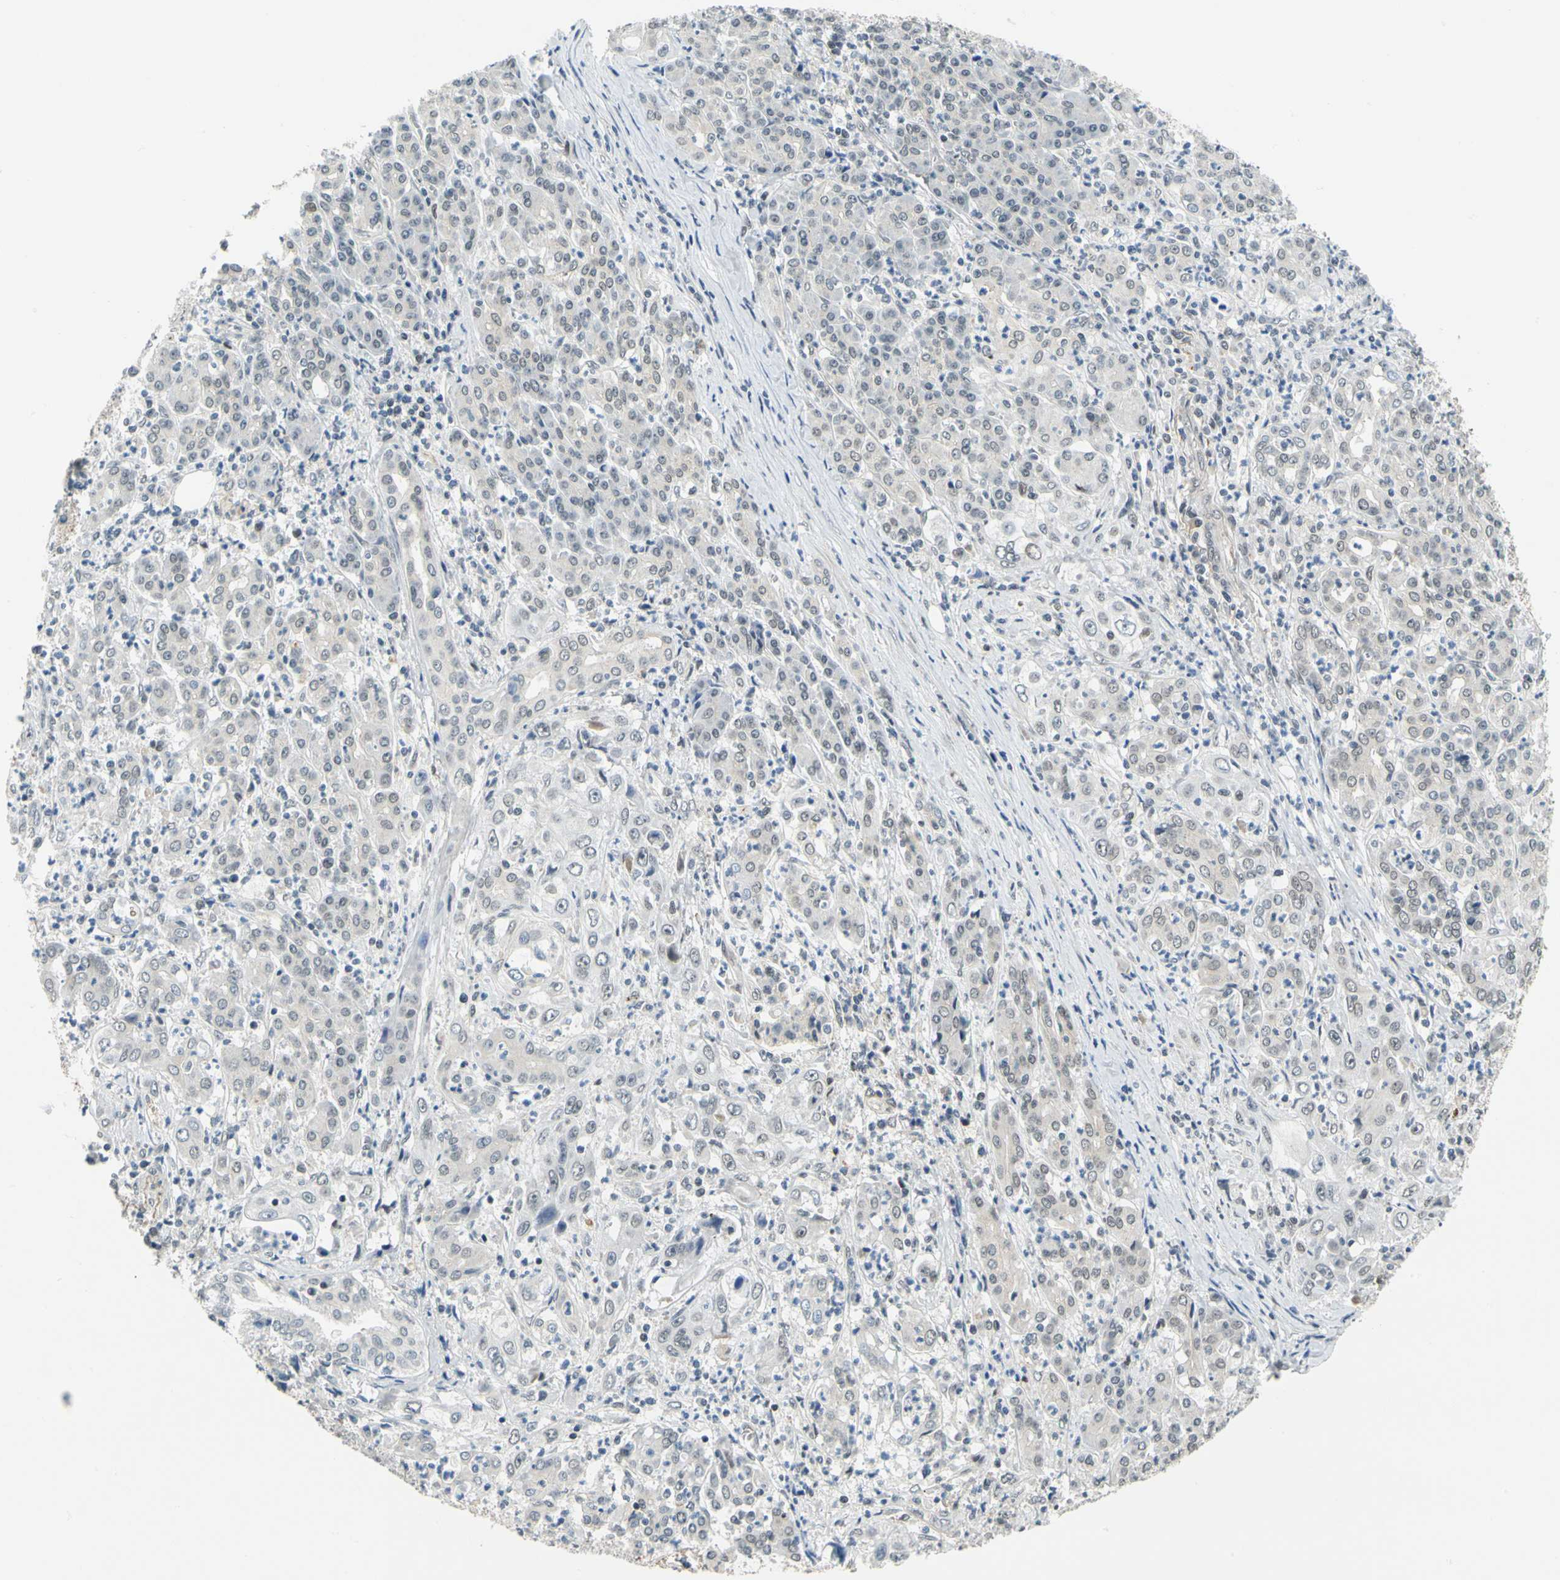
{"staining": {"intensity": "negative", "quantity": "none", "location": "none"}, "tissue": "pancreatic cancer", "cell_type": "Tumor cells", "image_type": "cancer", "snomed": [{"axis": "morphology", "description": "Adenocarcinoma, NOS"}, {"axis": "topography", "description": "Pancreas"}], "caption": "DAB immunohistochemical staining of pancreatic cancer displays no significant expression in tumor cells. (Brightfield microscopy of DAB (3,3'-diaminobenzidine) immunohistochemistry (IHC) at high magnification).", "gene": "POGZ", "patient": {"sex": "male", "age": 70}}